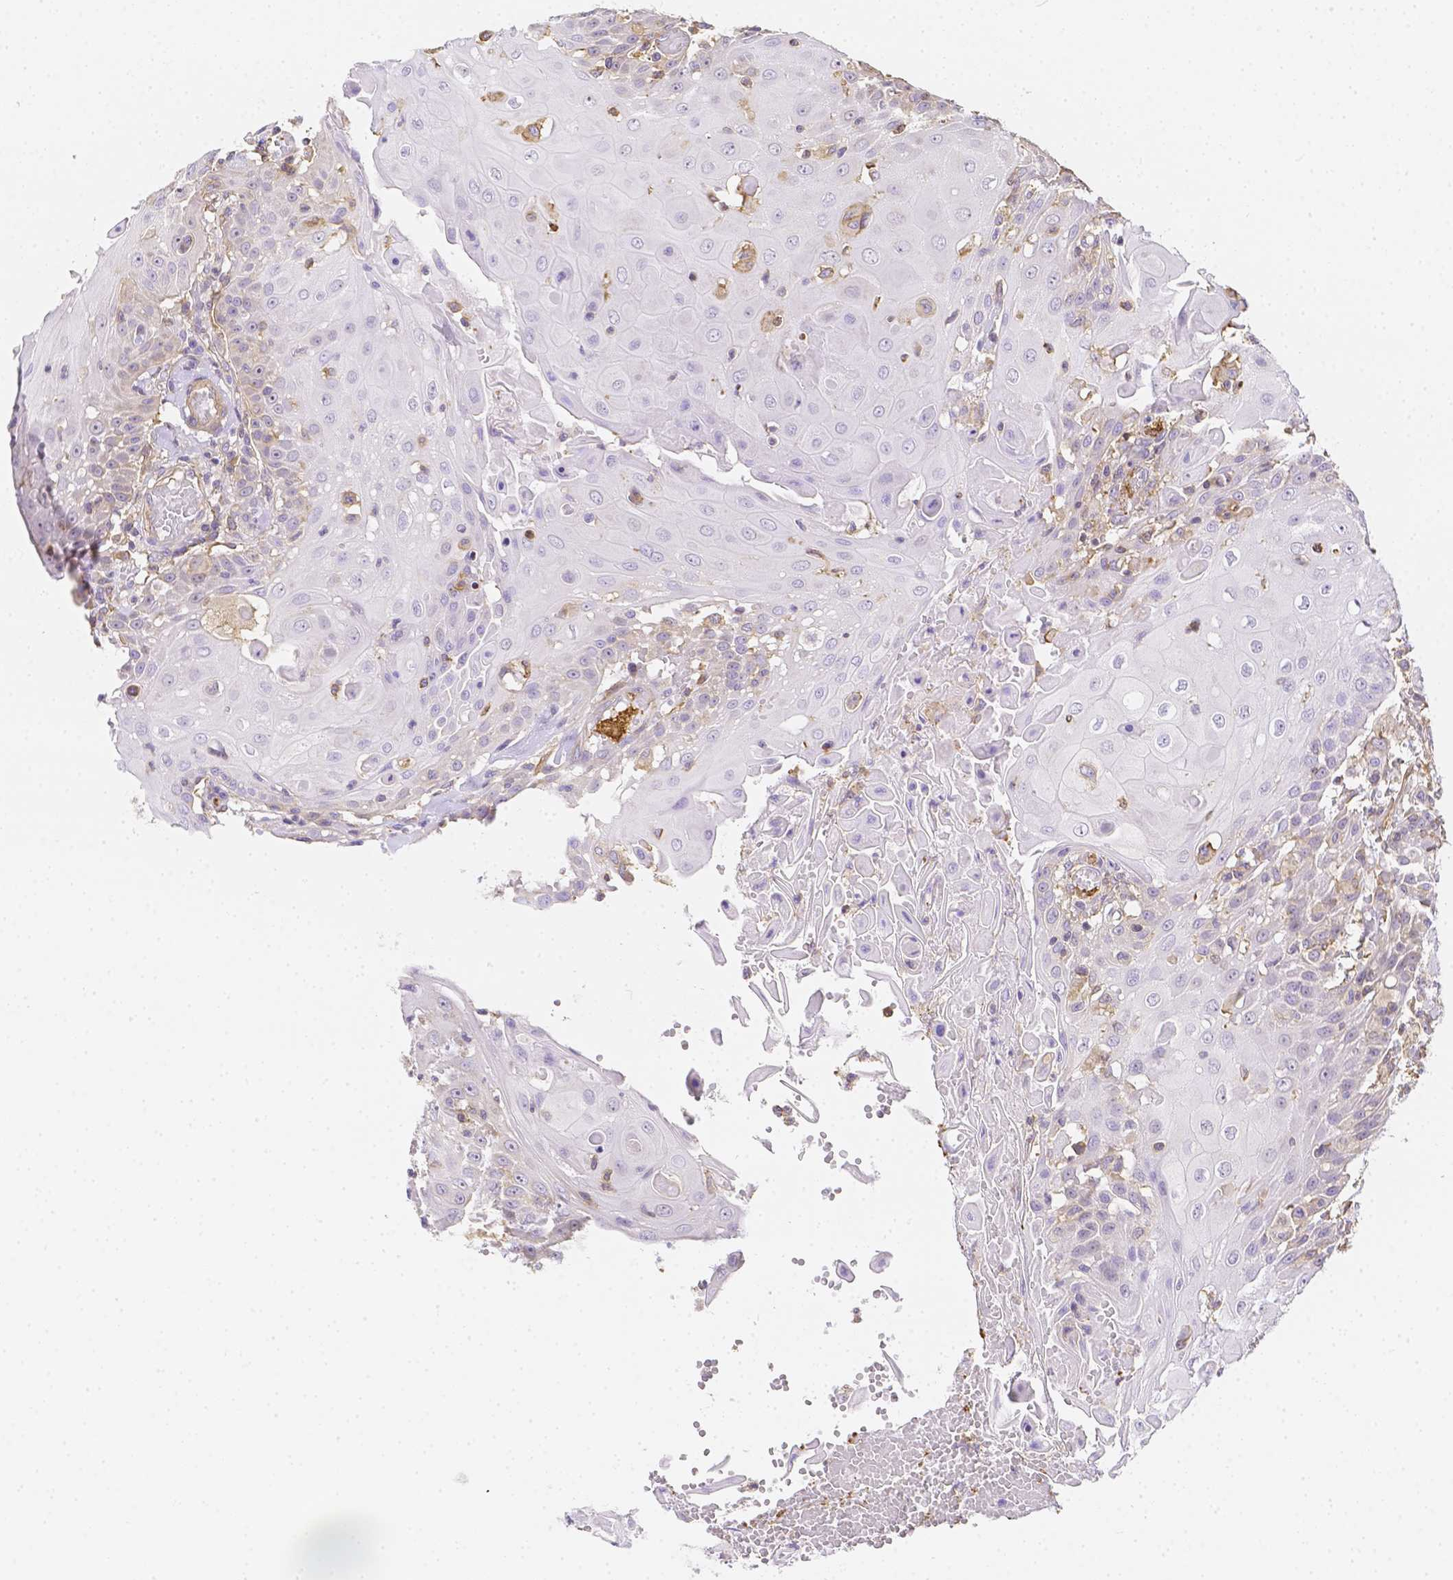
{"staining": {"intensity": "negative", "quantity": "none", "location": "none"}, "tissue": "head and neck cancer", "cell_type": "Tumor cells", "image_type": "cancer", "snomed": [{"axis": "morphology", "description": "Normal tissue, NOS"}, {"axis": "morphology", "description": "Squamous cell carcinoma, NOS"}, {"axis": "topography", "description": "Oral tissue"}, {"axis": "topography", "description": "Head-Neck"}], "caption": "Immunohistochemistry of head and neck squamous cell carcinoma exhibits no positivity in tumor cells.", "gene": "ASAH2", "patient": {"sex": "female", "age": 55}}